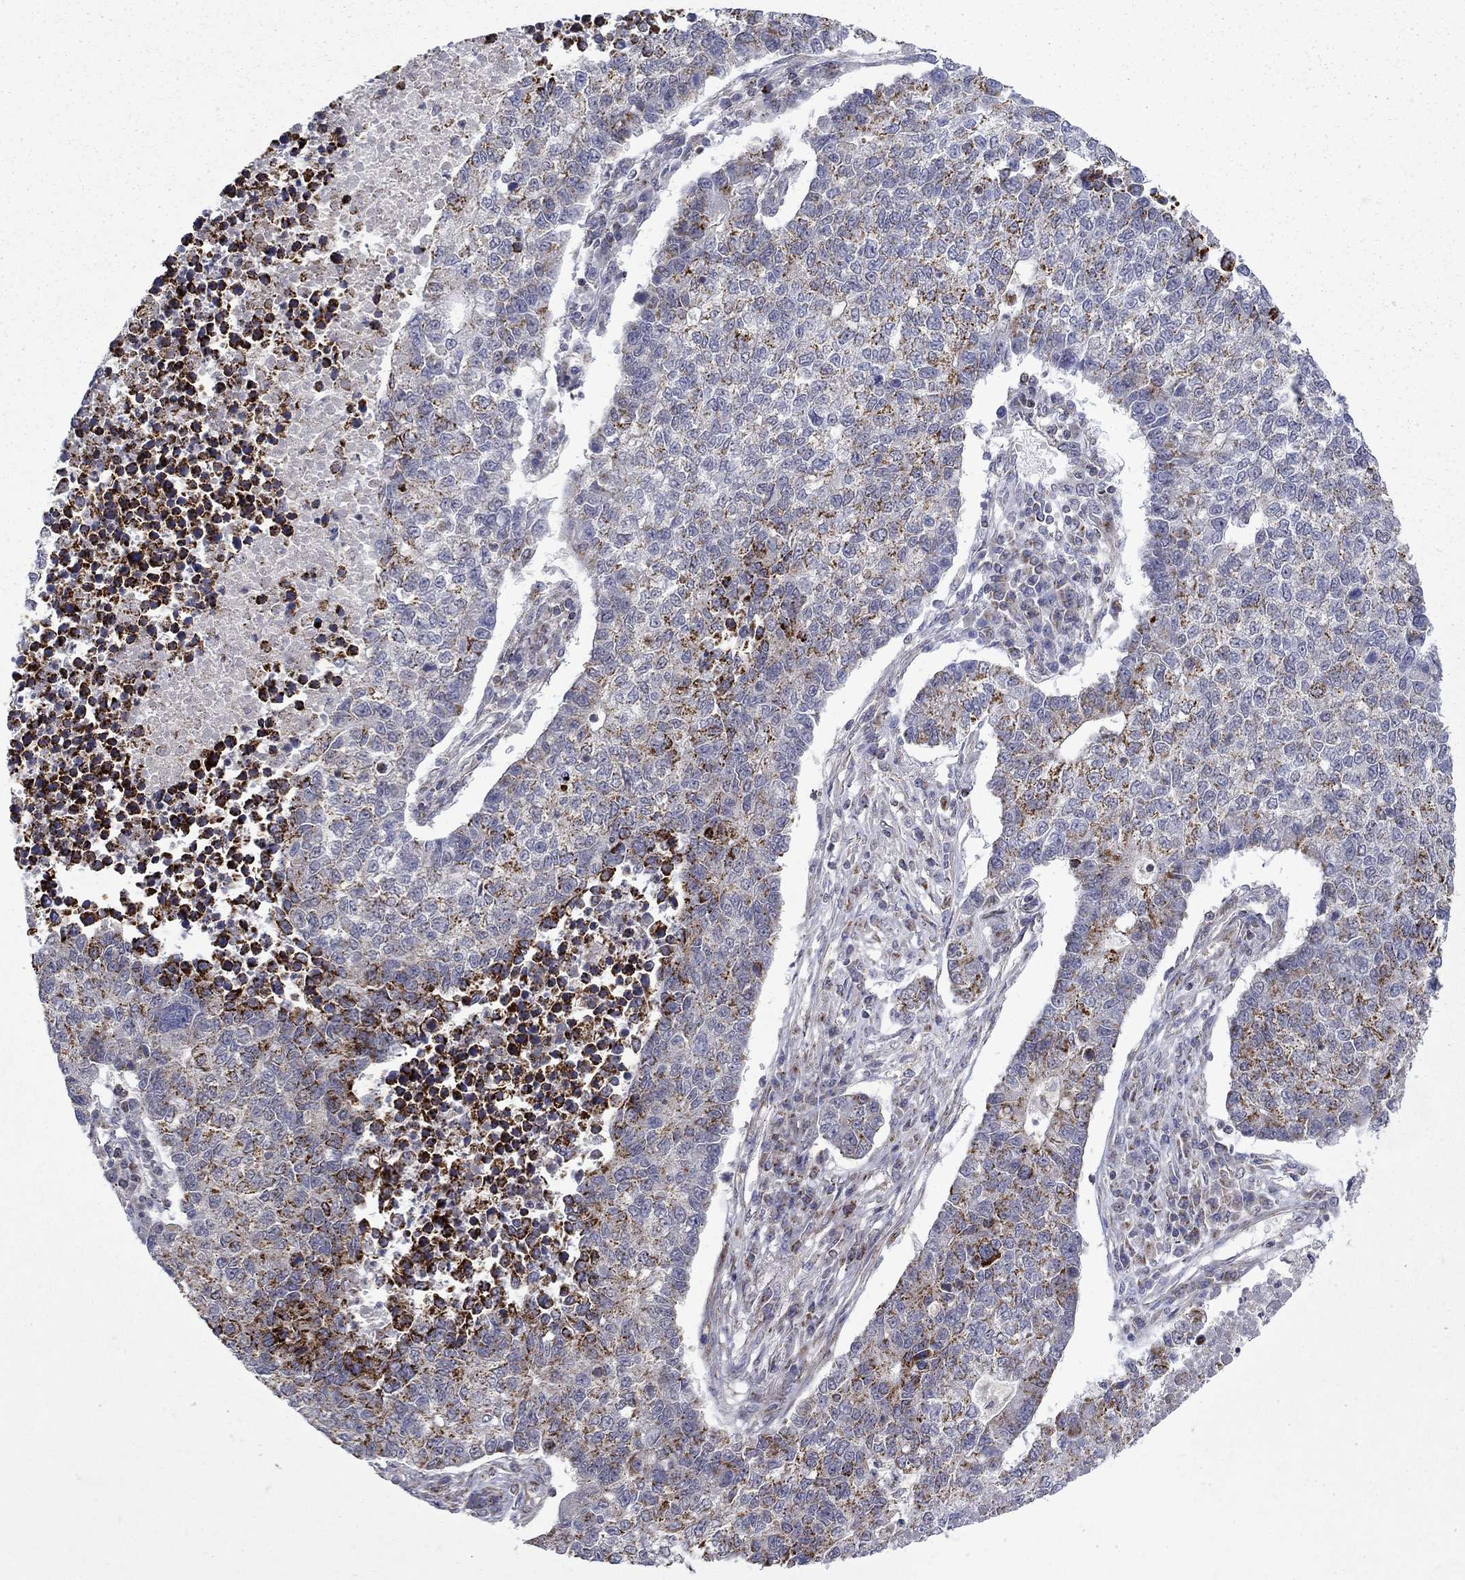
{"staining": {"intensity": "moderate", "quantity": "<25%", "location": "cytoplasmic/membranous"}, "tissue": "lung cancer", "cell_type": "Tumor cells", "image_type": "cancer", "snomed": [{"axis": "morphology", "description": "Adenocarcinoma, NOS"}, {"axis": "topography", "description": "Lung"}], "caption": "The photomicrograph displays a brown stain indicating the presence of a protein in the cytoplasmic/membranous of tumor cells in lung adenocarcinoma.", "gene": "PCBP3", "patient": {"sex": "male", "age": 57}}